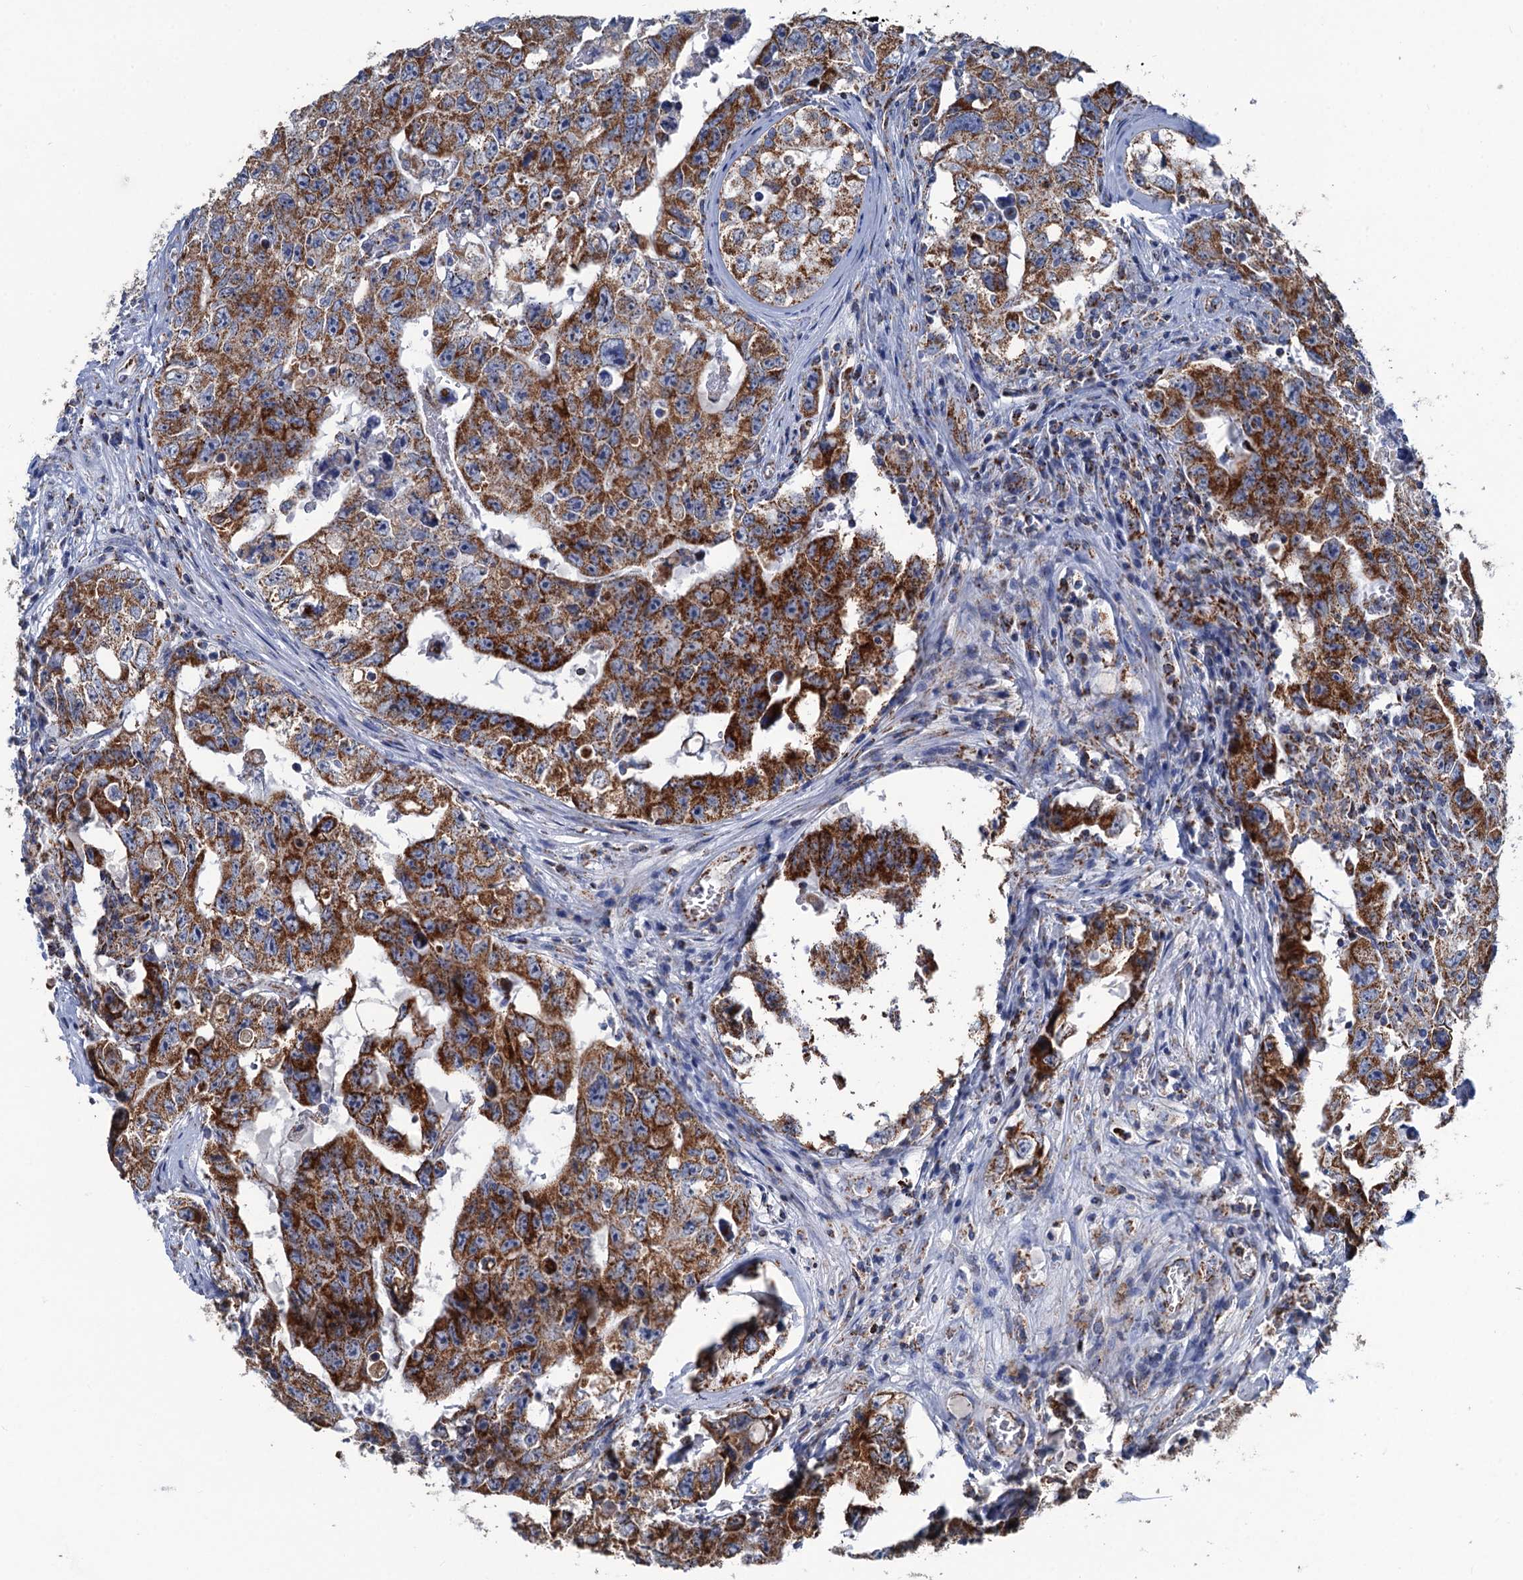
{"staining": {"intensity": "strong", "quantity": ">75%", "location": "cytoplasmic/membranous"}, "tissue": "testis cancer", "cell_type": "Tumor cells", "image_type": "cancer", "snomed": [{"axis": "morphology", "description": "Carcinoma, Embryonal, NOS"}, {"axis": "topography", "description": "Testis"}], "caption": "Protein positivity by IHC reveals strong cytoplasmic/membranous expression in about >75% of tumor cells in testis cancer.", "gene": "IVD", "patient": {"sex": "male", "age": 17}}